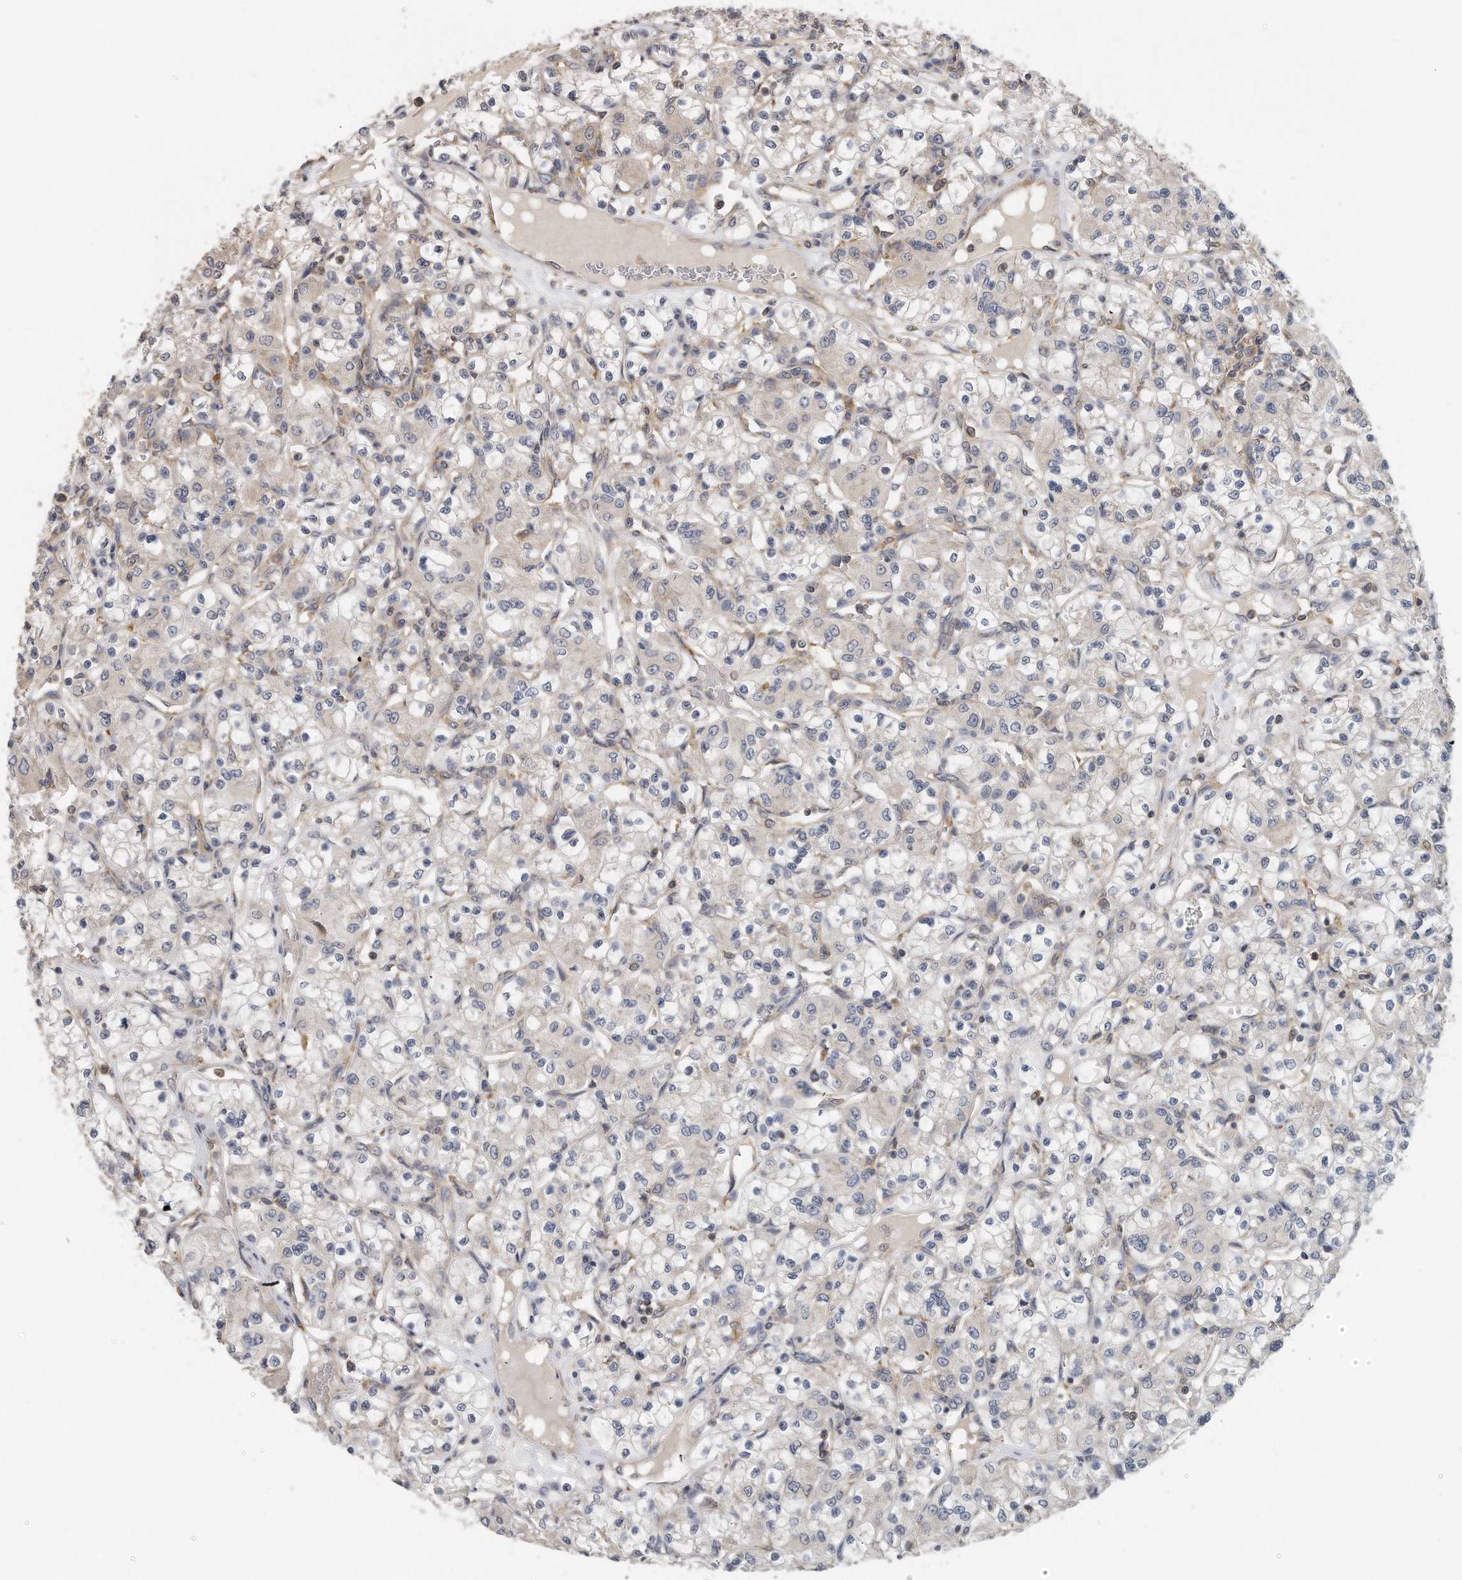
{"staining": {"intensity": "negative", "quantity": "none", "location": "none"}, "tissue": "renal cancer", "cell_type": "Tumor cells", "image_type": "cancer", "snomed": [{"axis": "morphology", "description": "Adenocarcinoma, NOS"}, {"axis": "topography", "description": "Kidney"}], "caption": "This is a micrograph of IHC staining of adenocarcinoma (renal), which shows no staining in tumor cells.", "gene": "EIF3I", "patient": {"sex": "female", "age": 59}}